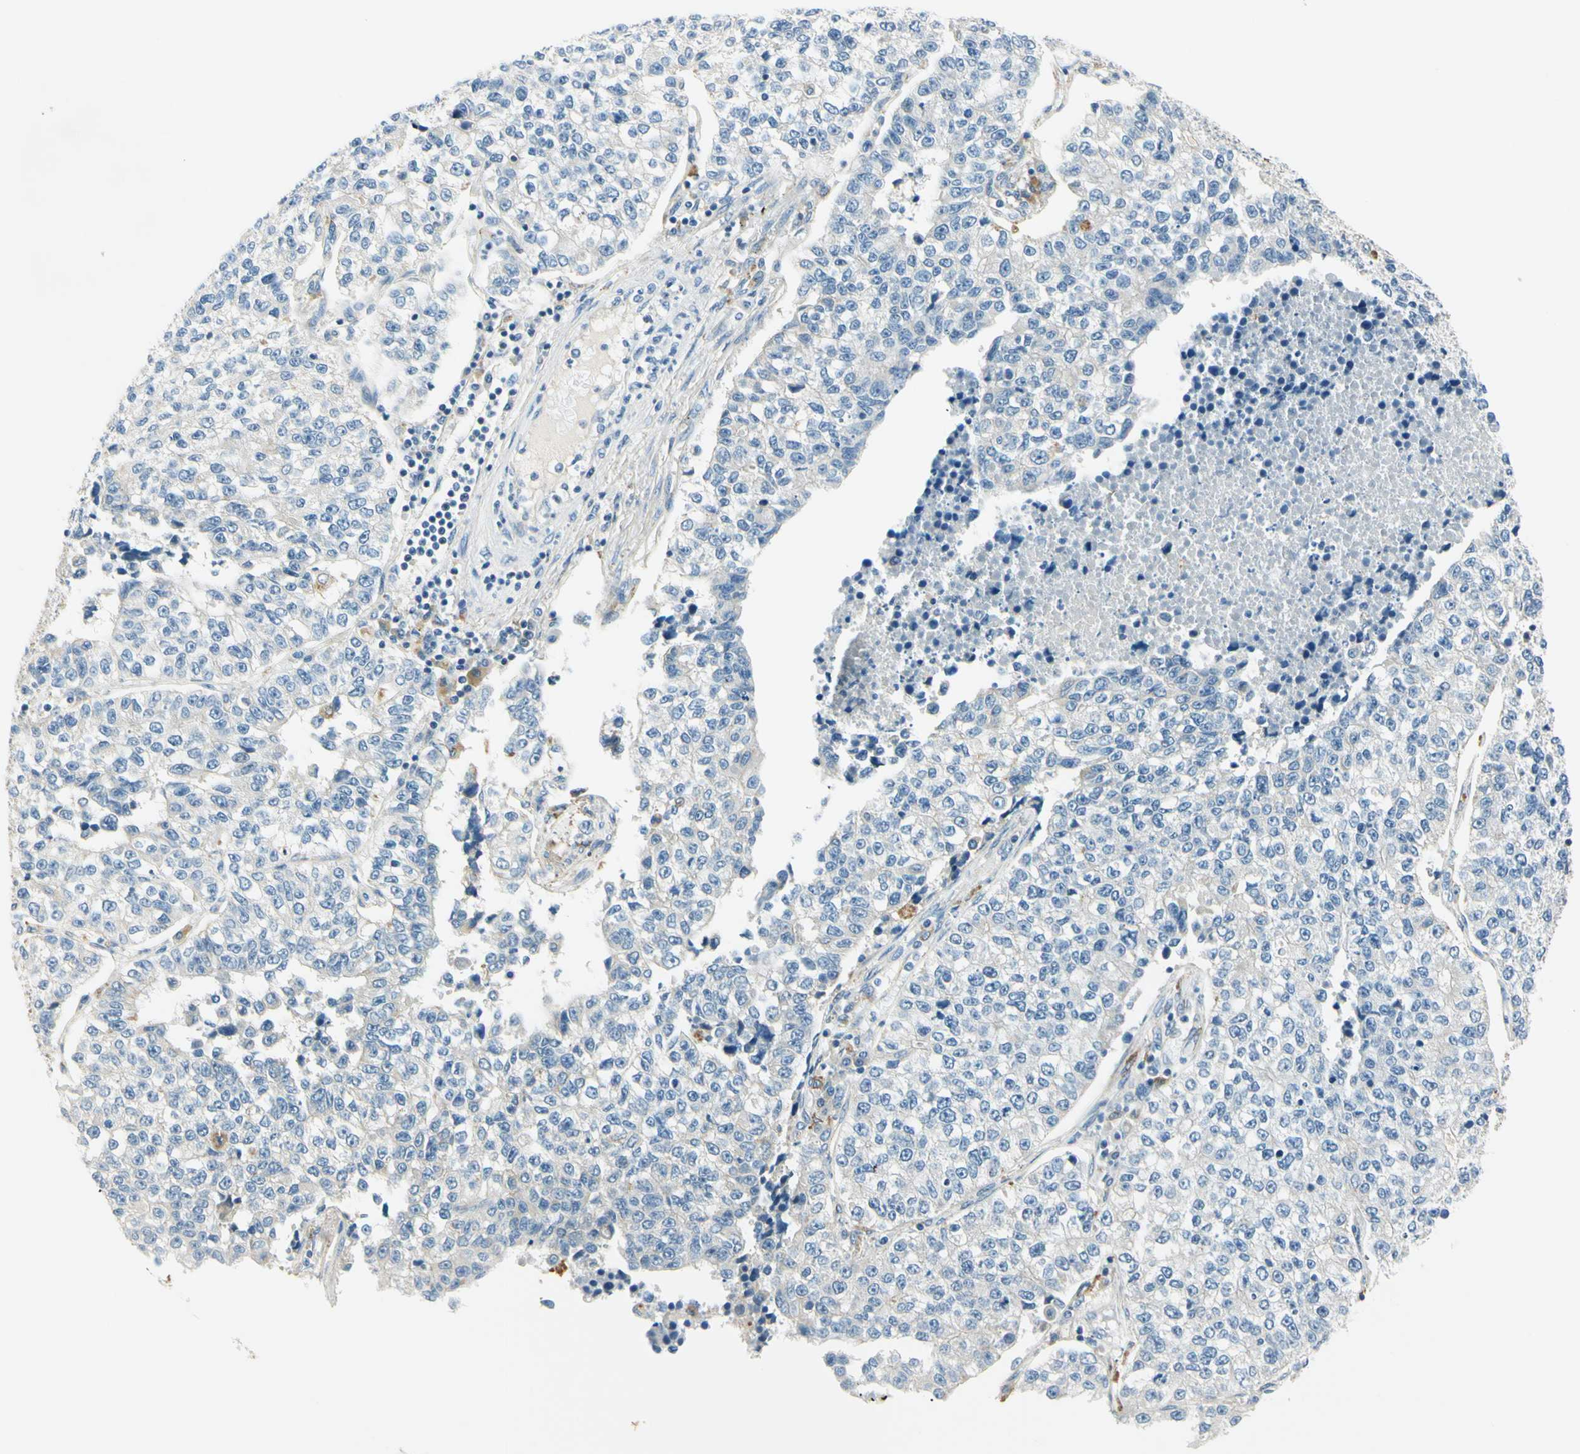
{"staining": {"intensity": "negative", "quantity": "none", "location": "none"}, "tissue": "lung cancer", "cell_type": "Tumor cells", "image_type": "cancer", "snomed": [{"axis": "morphology", "description": "Adenocarcinoma, NOS"}, {"axis": "topography", "description": "Lung"}], "caption": "Protein analysis of lung cancer shows no significant positivity in tumor cells.", "gene": "LAMA3", "patient": {"sex": "male", "age": 49}}